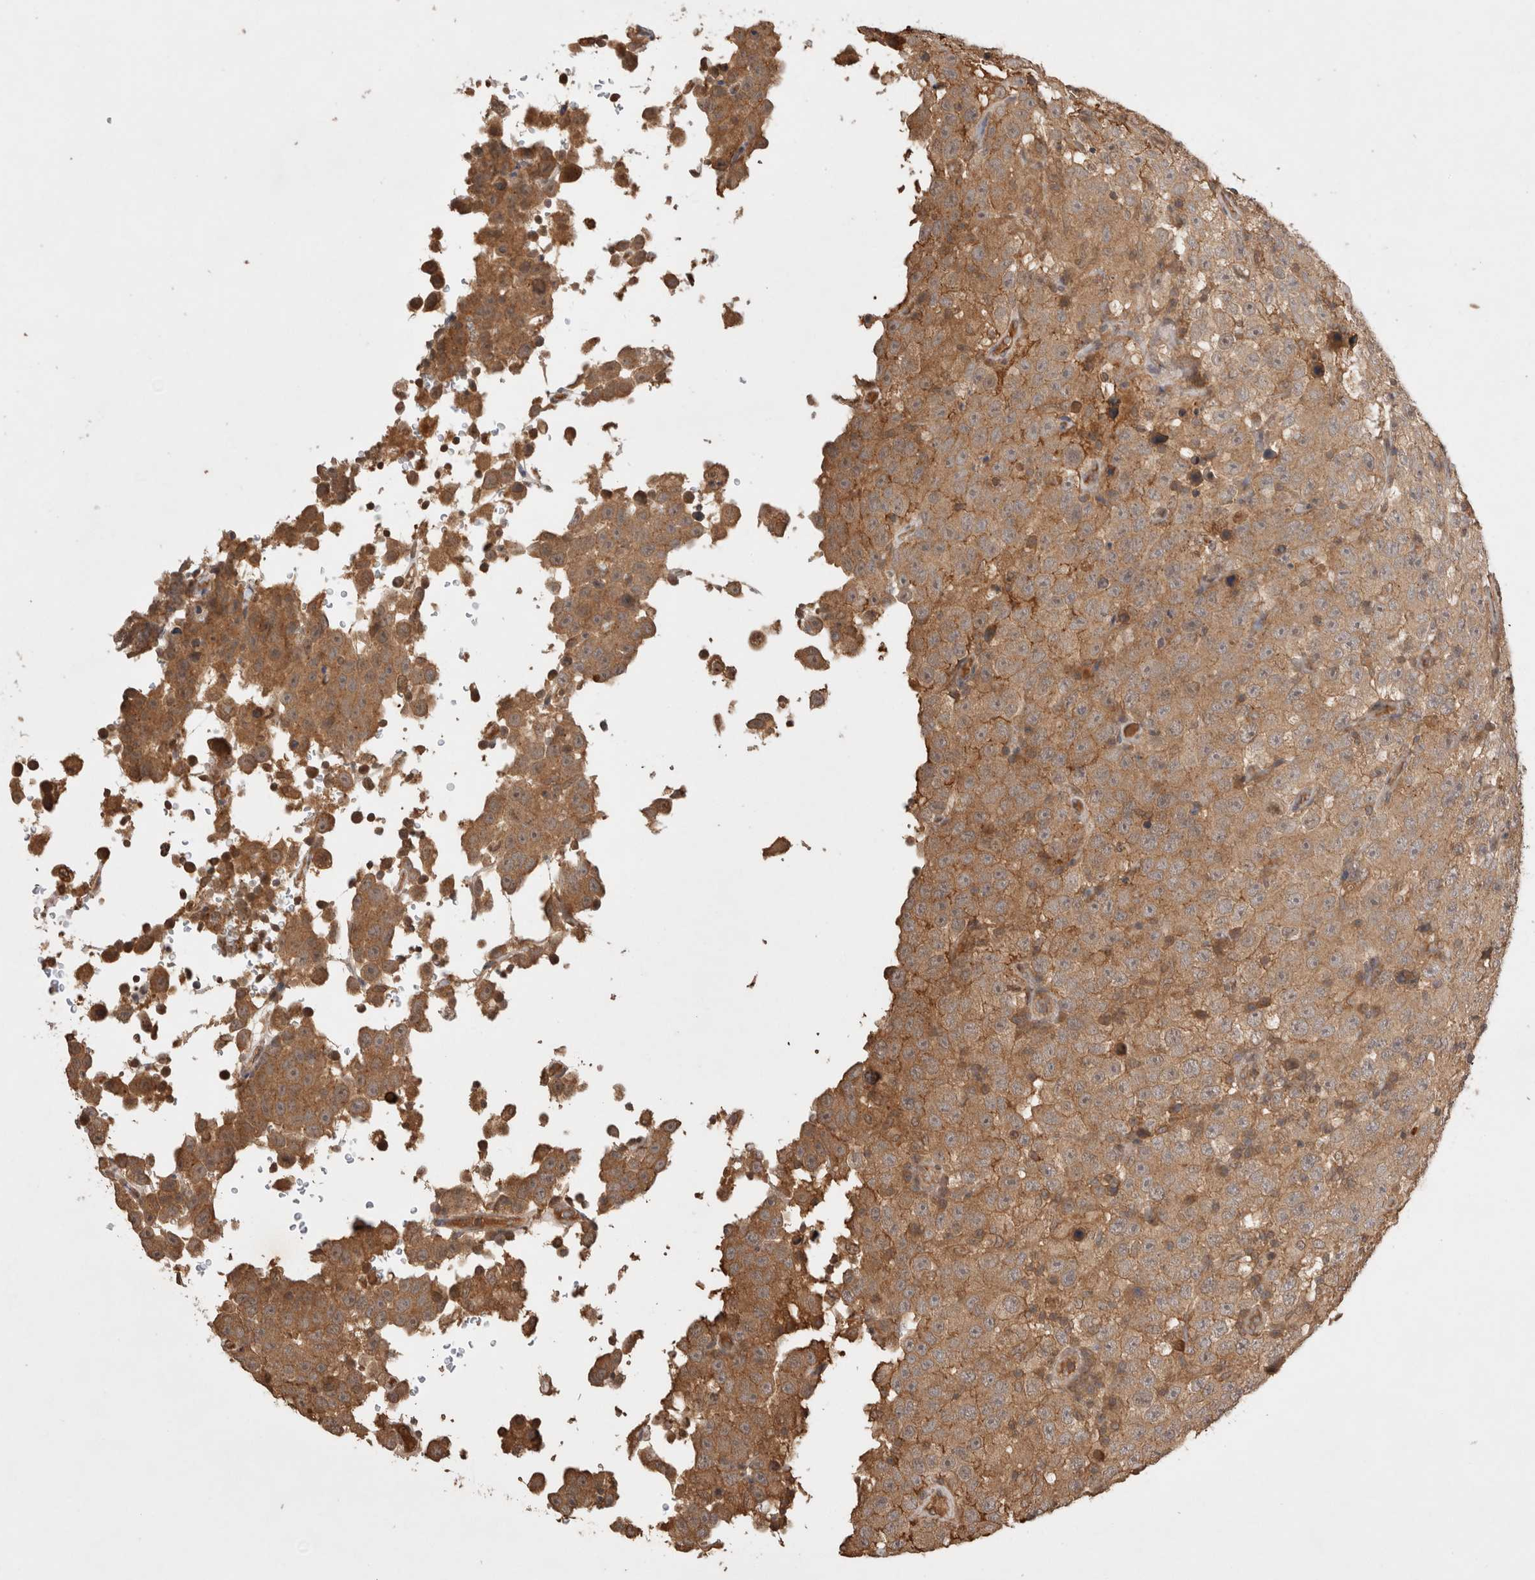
{"staining": {"intensity": "moderate", "quantity": ">75%", "location": "cytoplasmic/membranous"}, "tissue": "testis cancer", "cell_type": "Tumor cells", "image_type": "cancer", "snomed": [{"axis": "morphology", "description": "Seminoma, NOS"}, {"axis": "topography", "description": "Testis"}], "caption": "Brown immunohistochemical staining in human testis seminoma exhibits moderate cytoplasmic/membranous expression in approximately >75% of tumor cells.", "gene": "PRMT3", "patient": {"sex": "male", "age": 41}}